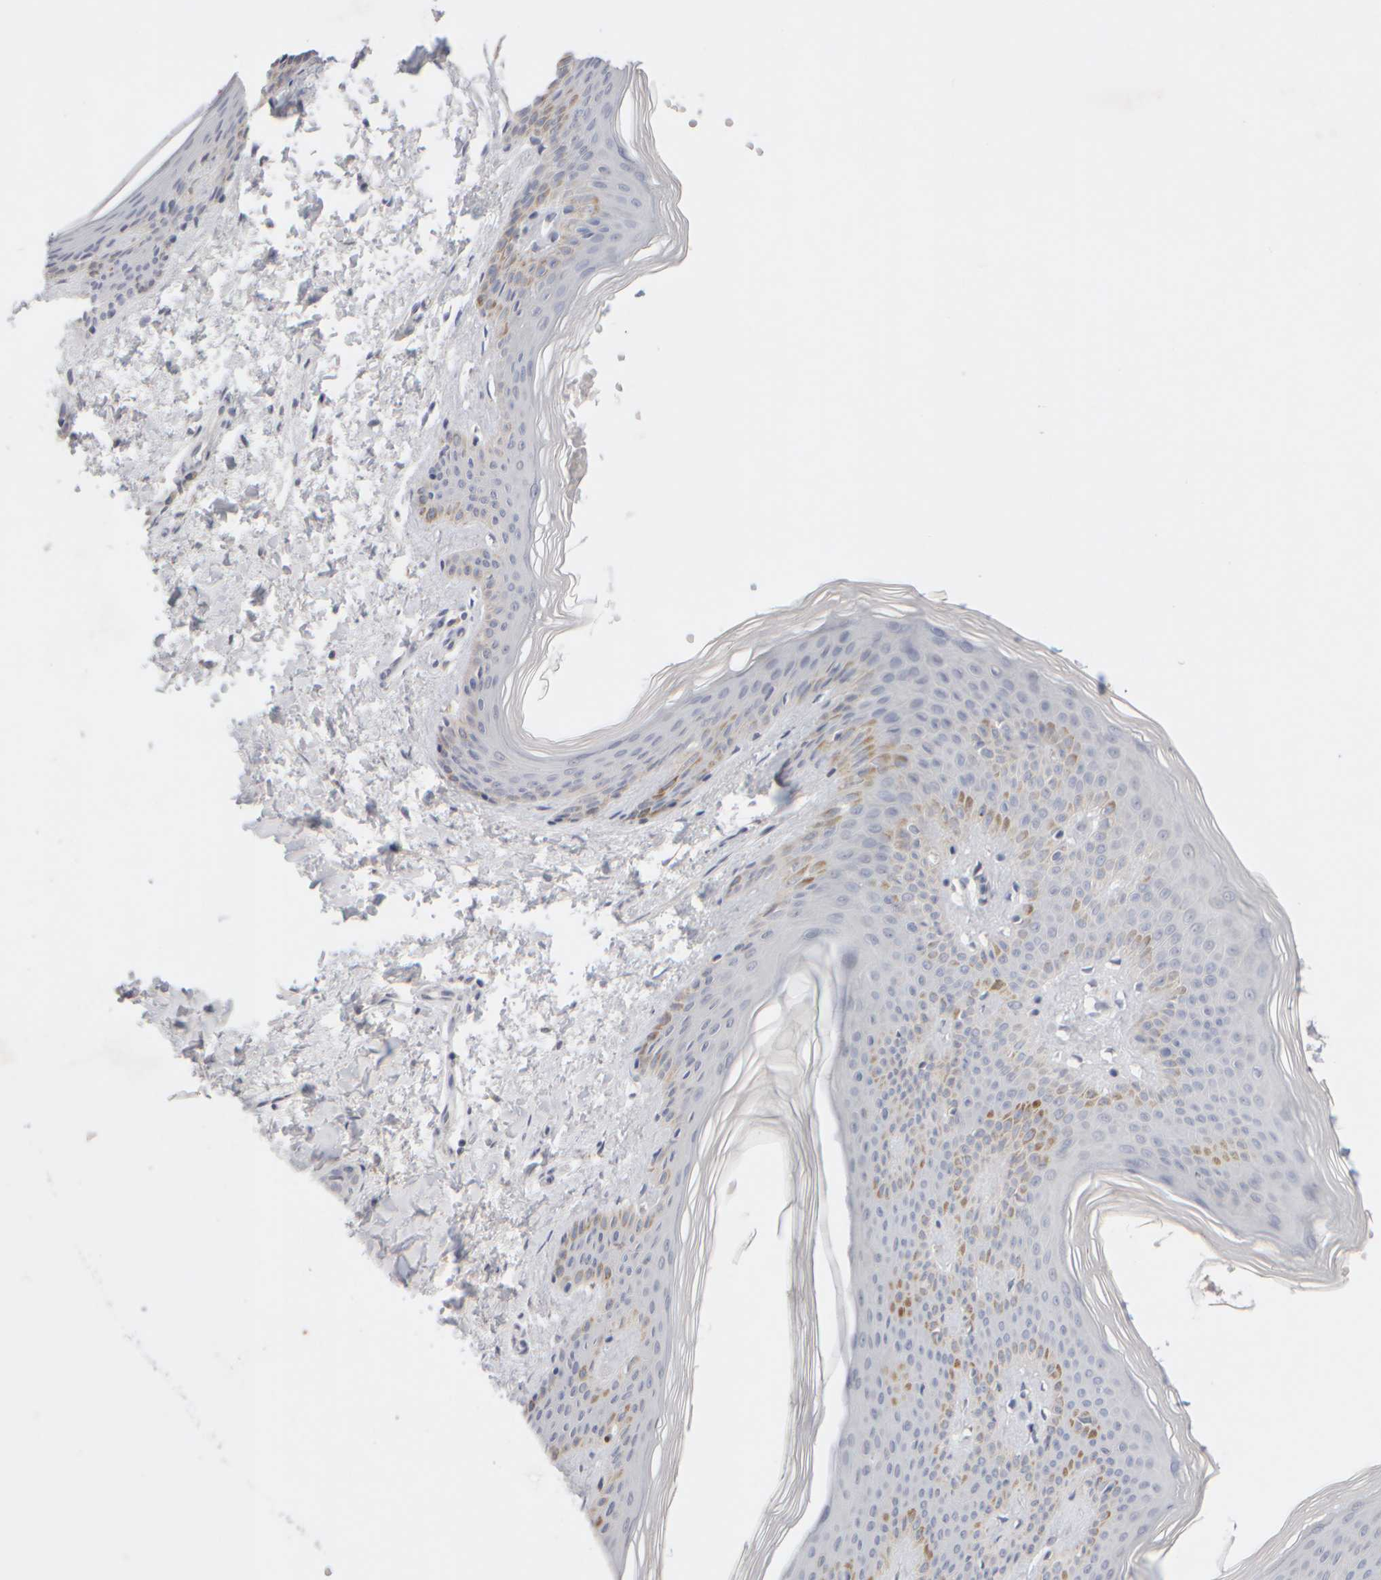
{"staining": {"intensity": "negative", "quantity": "none", "location": "none"}, "tissue": "skin", "cell_type": "Fibroblasts", "image_type": "normal", "snomed": [{"axis": "morphology", "description": "Normal tissue, NOS"}, {"axis": "morphology", "description": "Neoplasm, benign, NOS"}, {"axis": "topography", "description": "Skin"}, {"axis": "topography", "description": "Soft tissue"}], "caption": "An immunohistochemistry micrograph of normal skin is shown. There is no staining in fibroblasts of skin. (Brightfield microscopy of DAB immunohistochemistry at high magnification).", "gene": "ZNF112", "patient": {"sex": "male", "age": 26}}